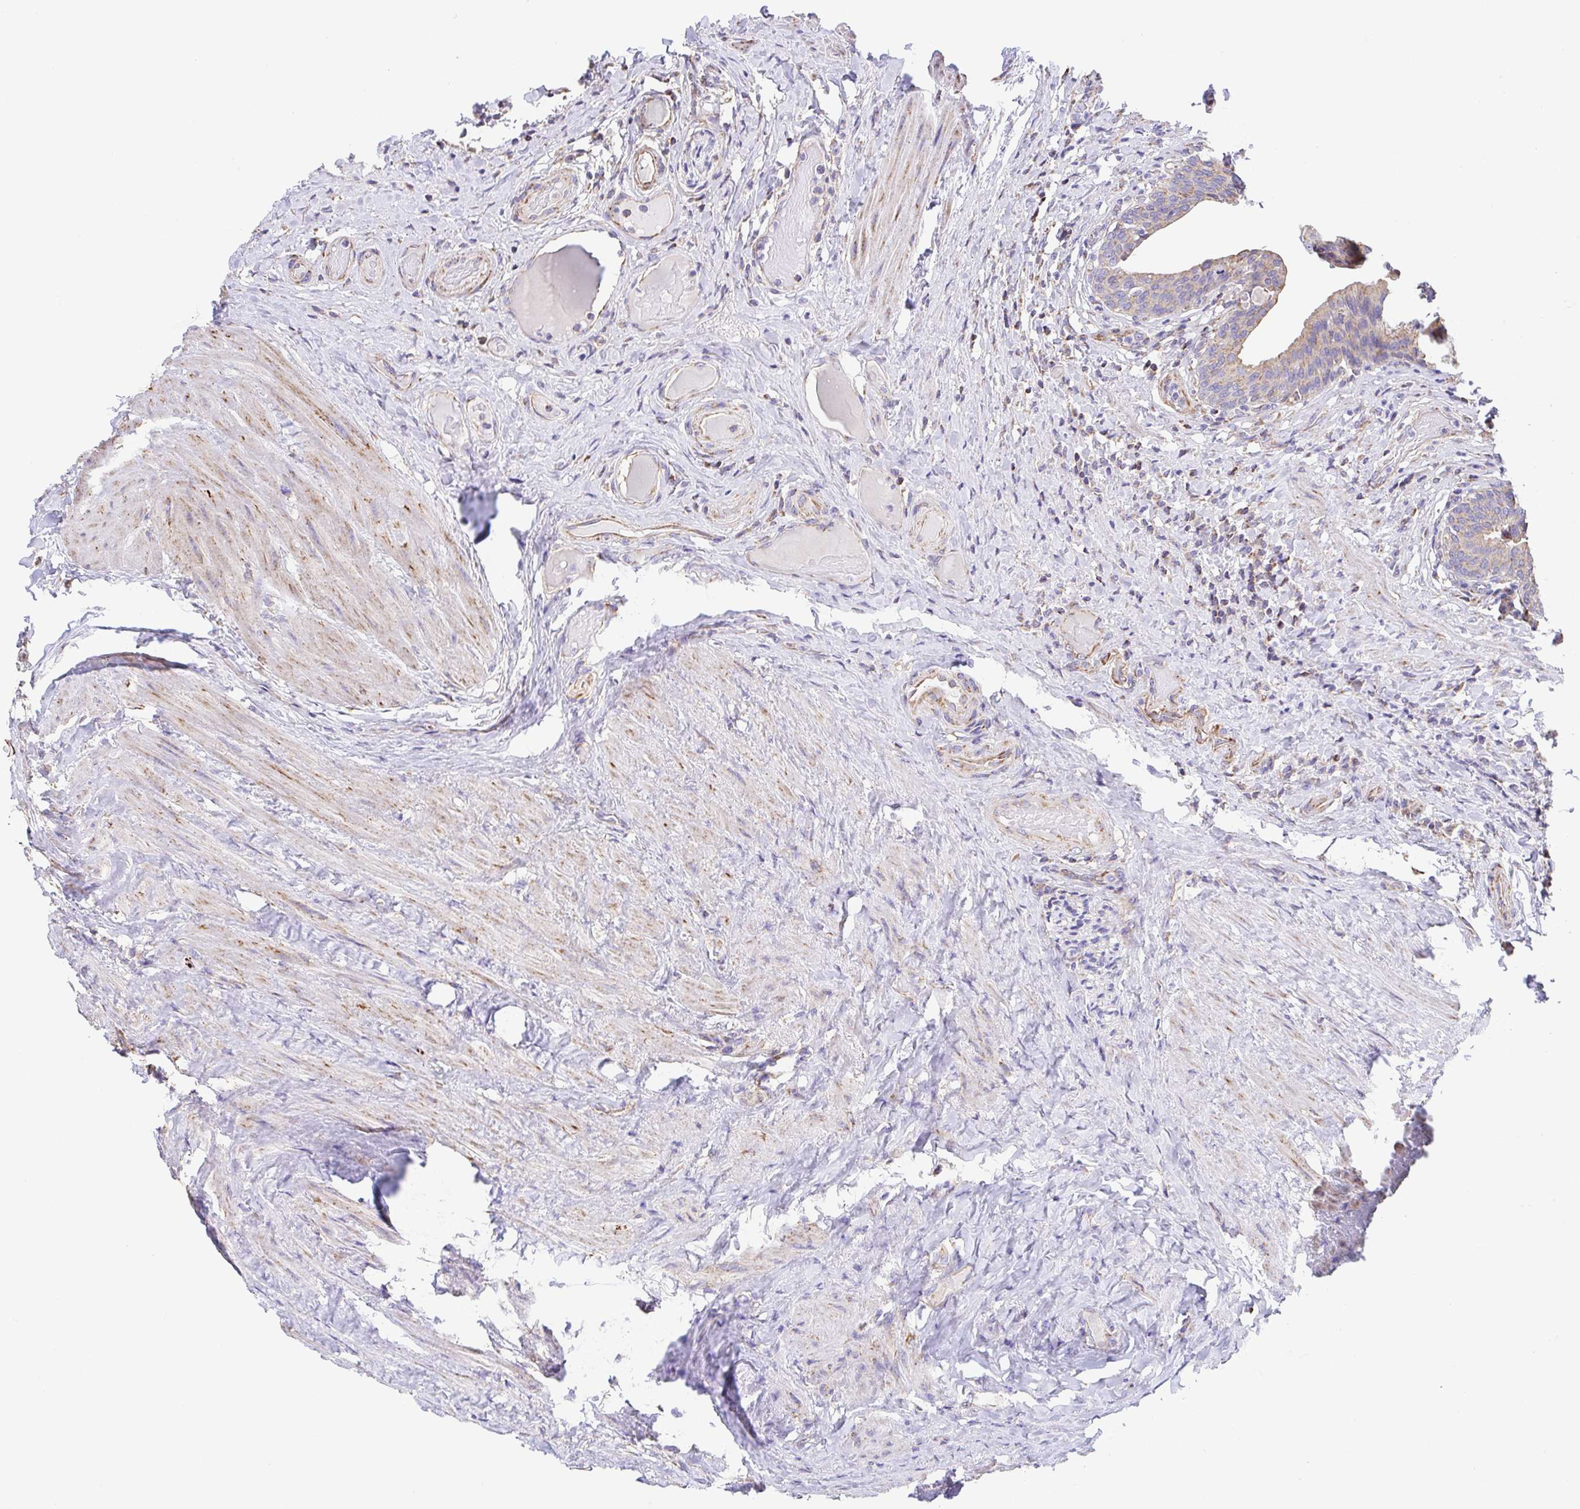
{"staining": {"intensity": "moderate", "quantity": ">75%", "location": "cytoplasmic/membranous"}, "tissue": "urinary bladder", "cell_type": "Urothelial cells", "image_type": "normal", "snomed": [{"axis": "morphology", "description": "Normal tissue, NOS"}, {"axis": "topography", "description": "Urinary bladder"}, {"axis": "topography", "description": "Peripheral nerve tissue"}], "caption": "Normal urinary bladder displays moderate cytoplasmic/membranous staining in approximately >75% of urothelial cells The staining is performed using DAB (3,3'-diaminobenzidine) brown chromogen to label protein expression. The nuclei are counter-stained blue using hematoxylin..", "gene": "GINM1", "patient": {"sex": "male", "age": 66}}